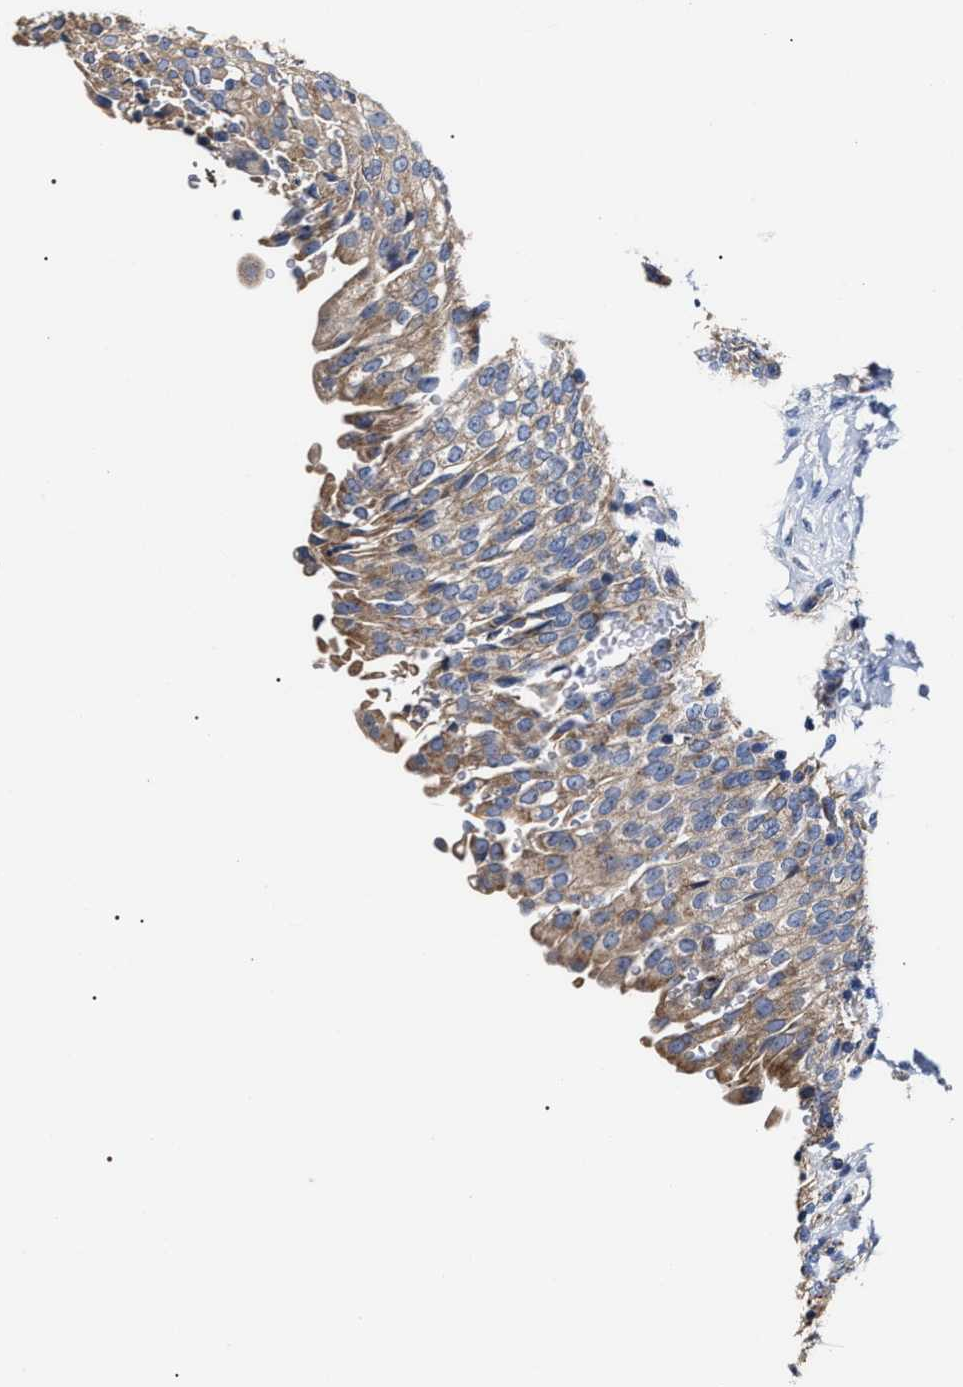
{"staining": {"intensity": "moderate", "quantity": ">75%", "location": "cytoplasmic/membranous"}, "tissue": "urinary bladder", "cell_type": "Urothelial cells", "image_type": "normal", "snomed": [{"axis": "morphology", "description": "Urothelial carcinoma, High grade"}, {"axis": "topography", "description": "Urinary bladder"}], "caption": "Urothelial cells reveal medium levels of moderate cytoplasmic/membranous expression in about >75% of cells in normal urinary bladder.", "gene": "MACC1", "patient": {"sex": "male", "age": 46}}